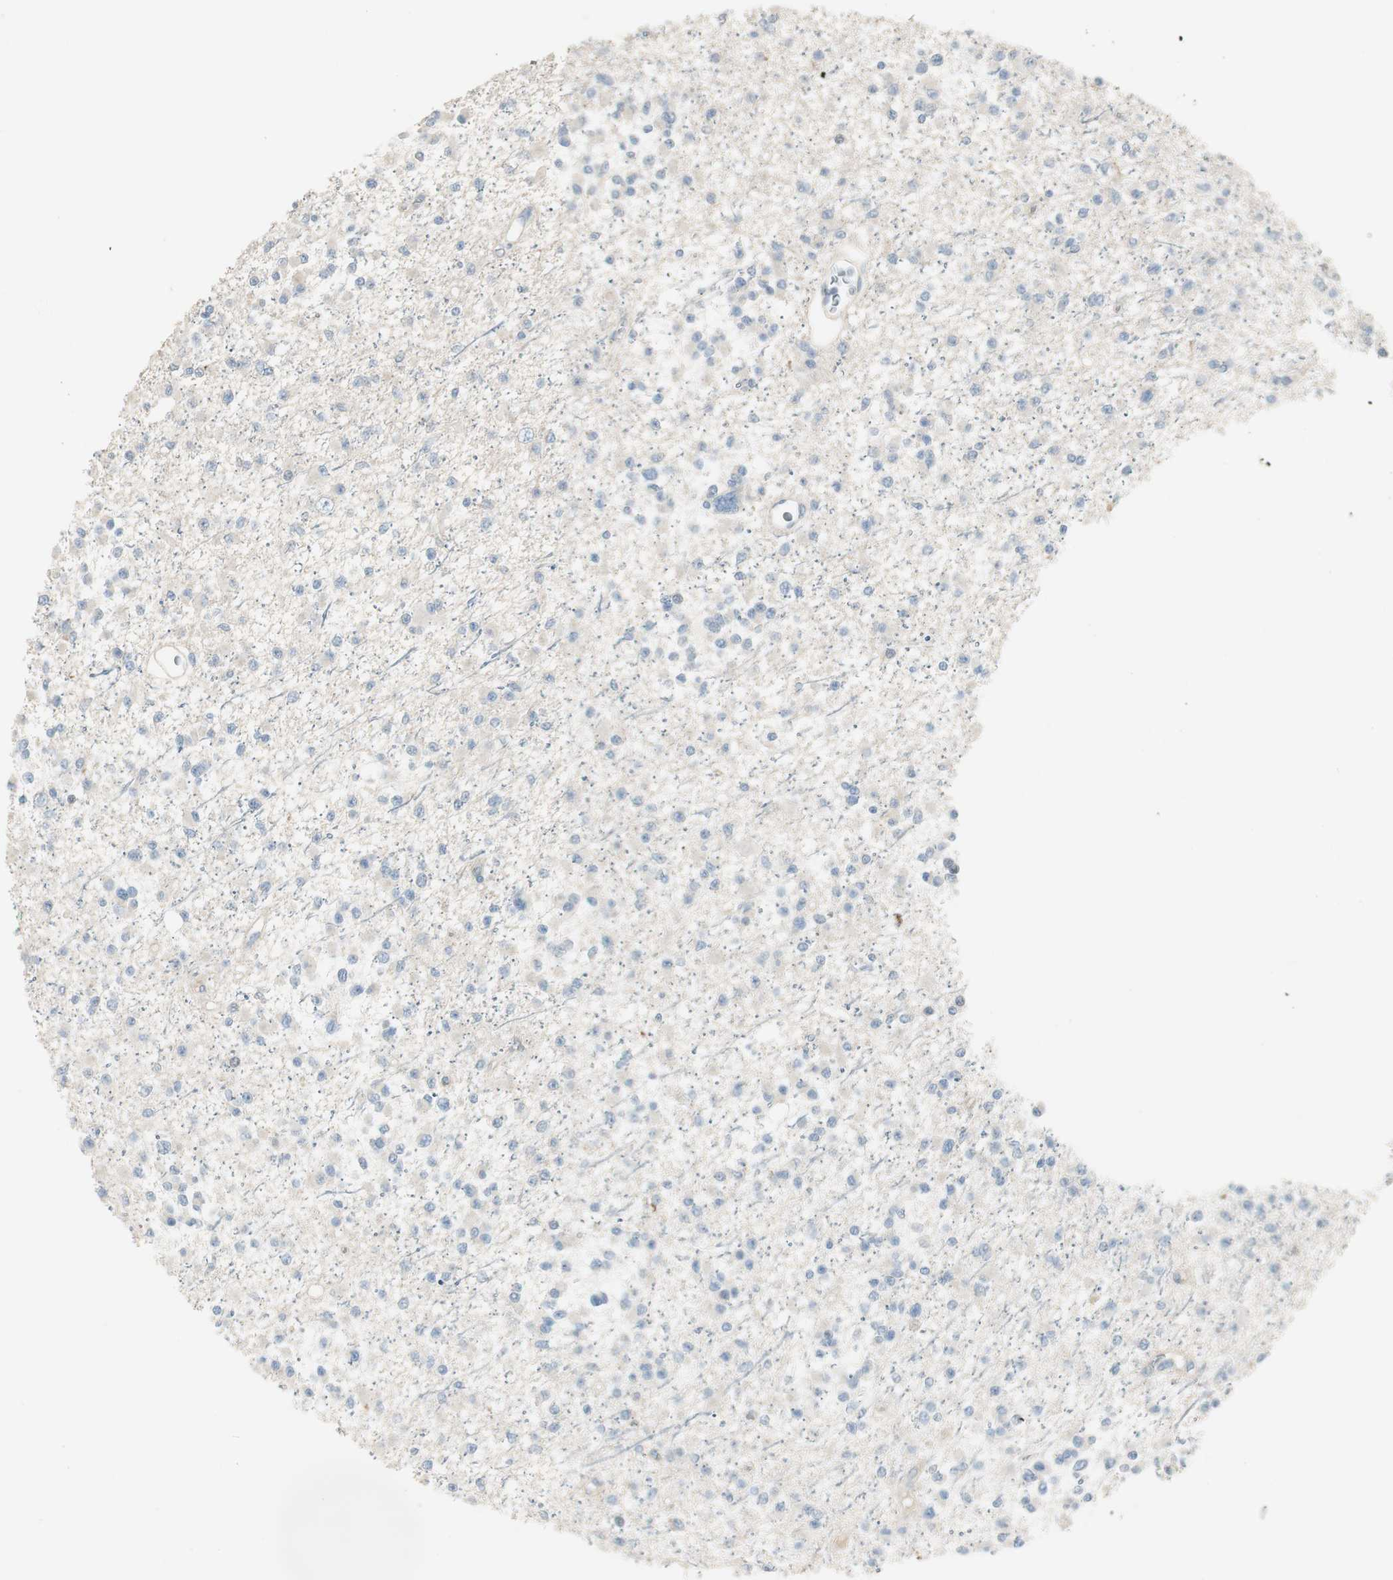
{"staining": {"intensity": "negative", "quantity": "none", "location": "none"}, "tissue": "glioma", "cell_type": "Tumor cells", "image_type": "cancer", "snomed": [{"axis": "morphology", "description": "Glioma, malignant, Low grade"}, {"axis": "topography", "description": "Brain"}], "caption": "DAB immunohistochemical staining of human glioma displays no significant positivity in tumor cells.", "gene": "EVA1A", "patient": {"sex": "female", "age": 22}}